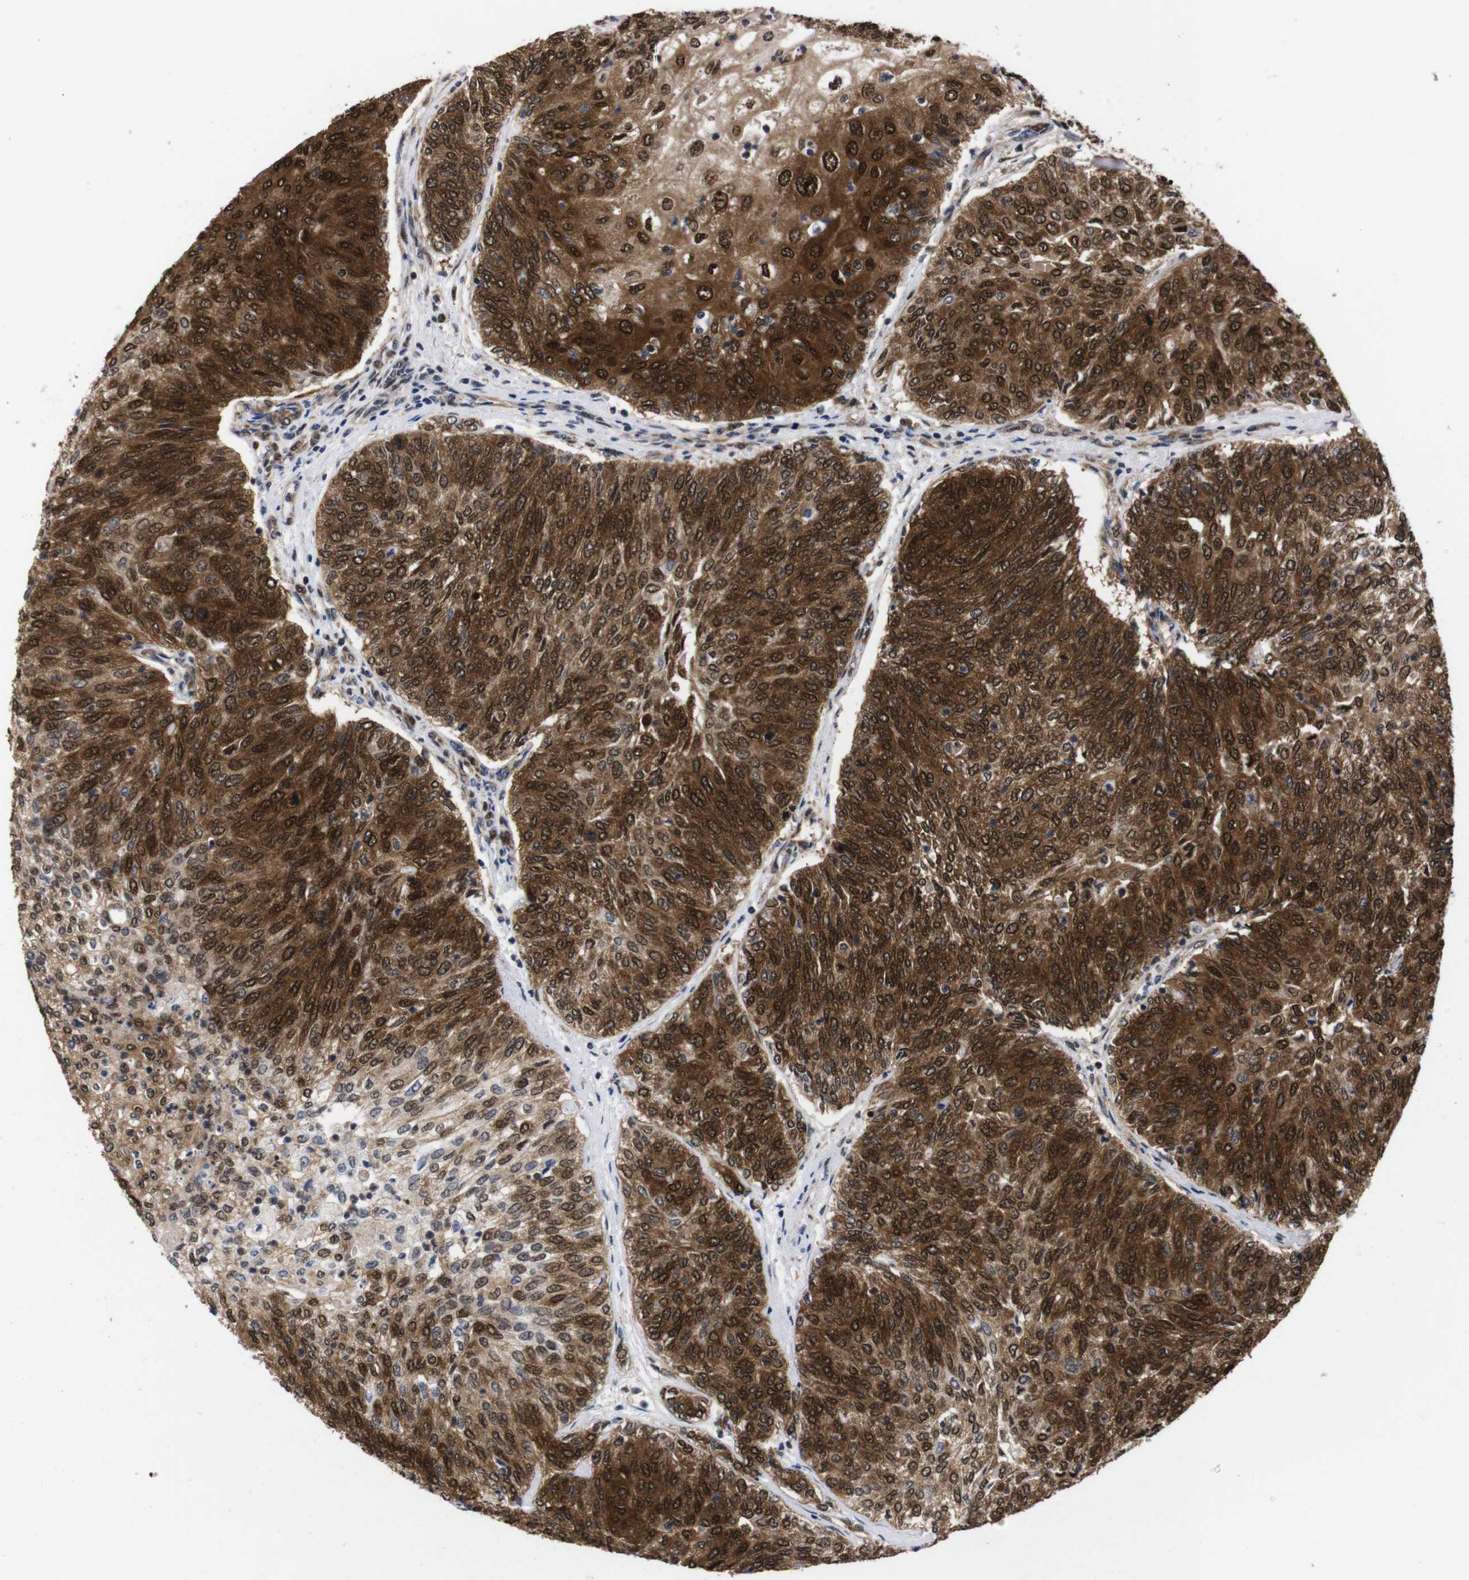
{"staining": {"intensity": "strong", "quantity": ">75%", "location": "cytoplasmic/membranous,nuclear"}, "tissue": "urothelial cancer", "cell_type": "Tumor cells", "image_type": "cancer", "snomed": [{"axis": "morphology", "description": "Urothelial carcinoma, Low grade"}, {"axis": "topography", "description": "Urinary bladder"}], "caption": "This photomicrograph shows IHC staining of urothelial cancer, with high strong cytoplasmic/membranous and nuclear positivity in approximately >75% of tumor cells.", "gene": "UBQLN2", "patient": {"sex": "female", "age": 79}}